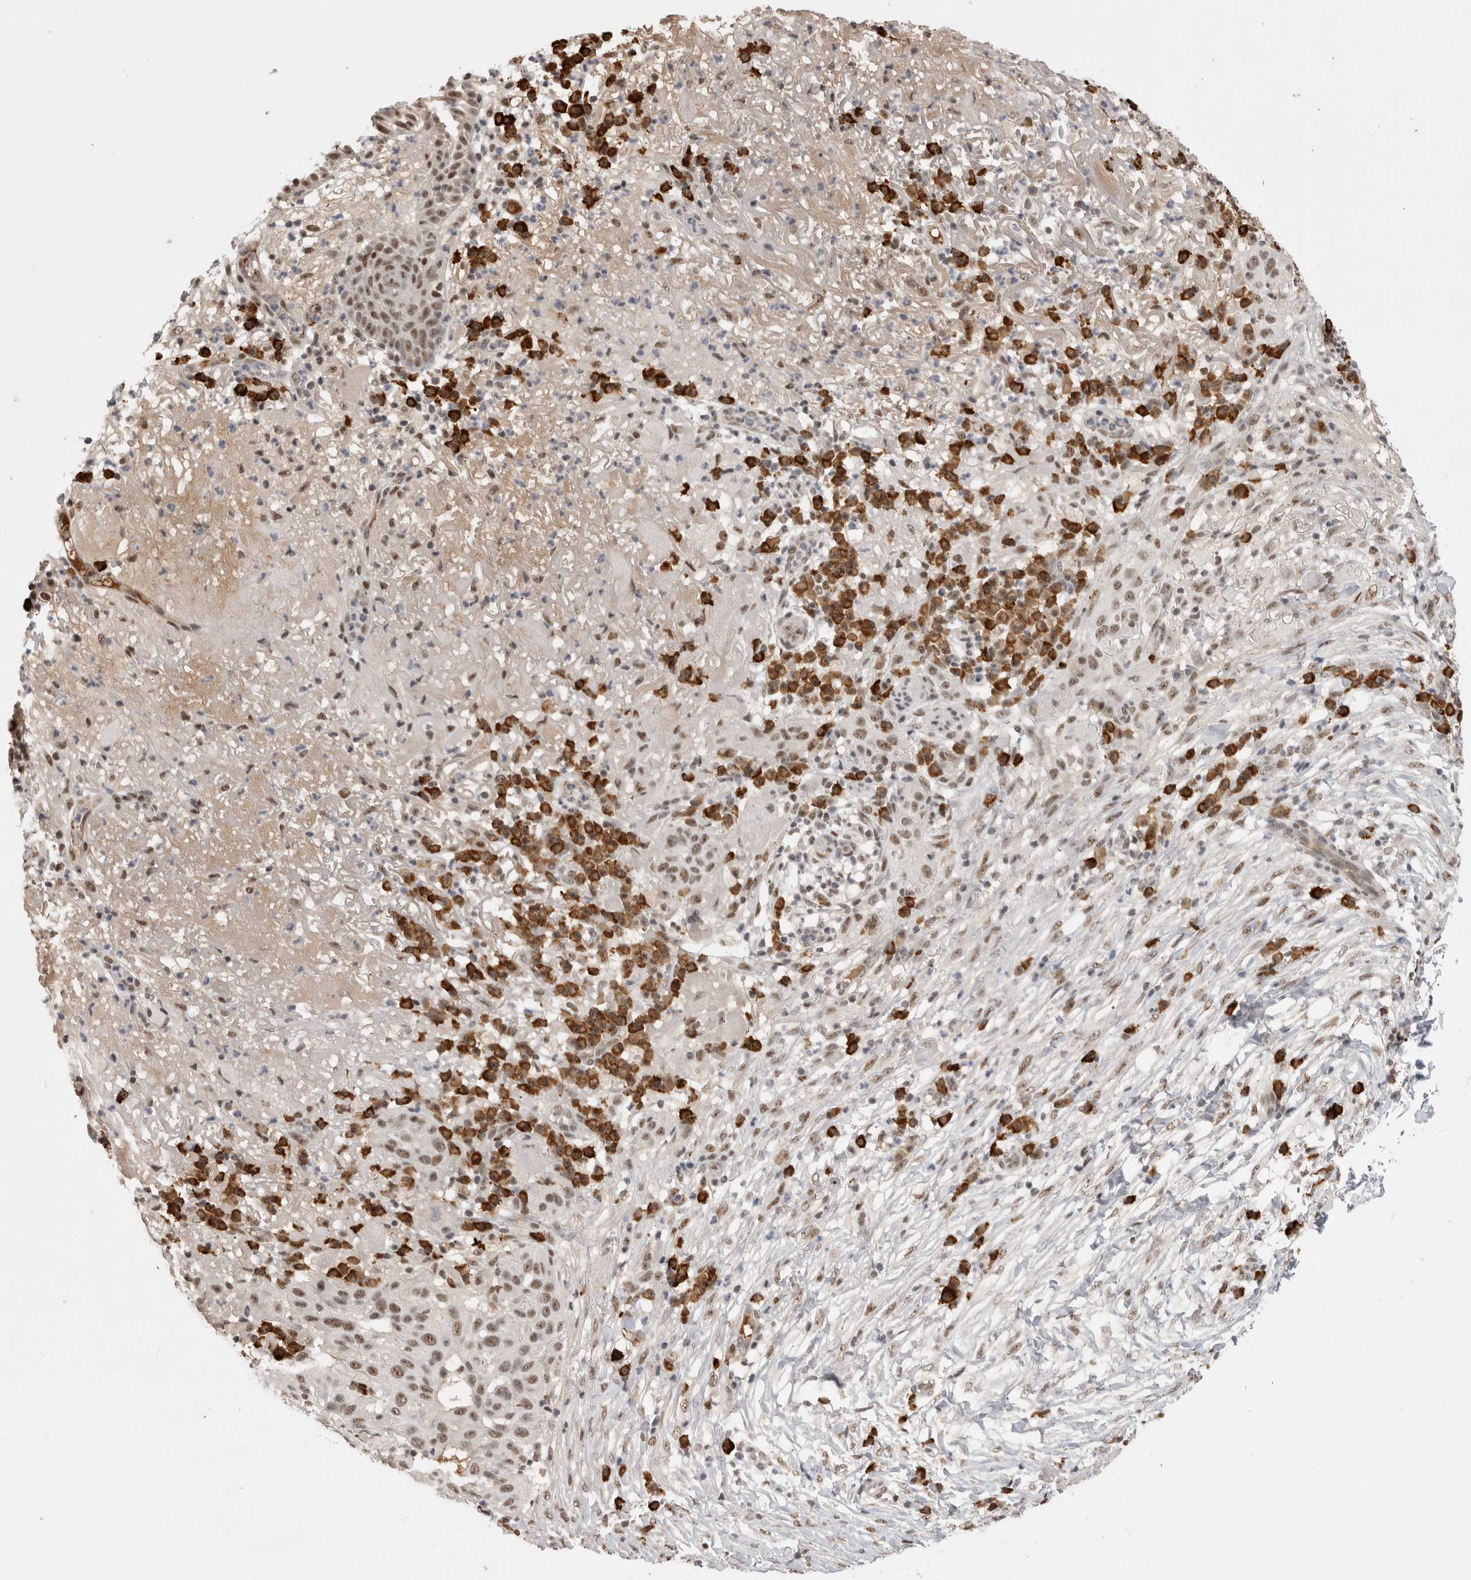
{"staining": {"intensity": "moderate", "quantity": ">75%", "location": "nuclear"}, "tissue": "skin cancer", "cell_type": "Tumor cells", "image_type": "cancer", "snomed": [{"axis": "morphology", "description": "Normal tissue, NOS"}, {"axis": "morphology", "description": "Squamous cell carcinoma, NOS"}, {"axis": "topography", "description": "Skin"}], "caption": "The photomicrograph reveals immunohistochemical staining of squamous cell carcinoma (skin). There is moderate nuclear positivity is identified in about >75% of tumor cells.", "gene": "ZNF24", "patient": {"sex": "female", "age": 96}}